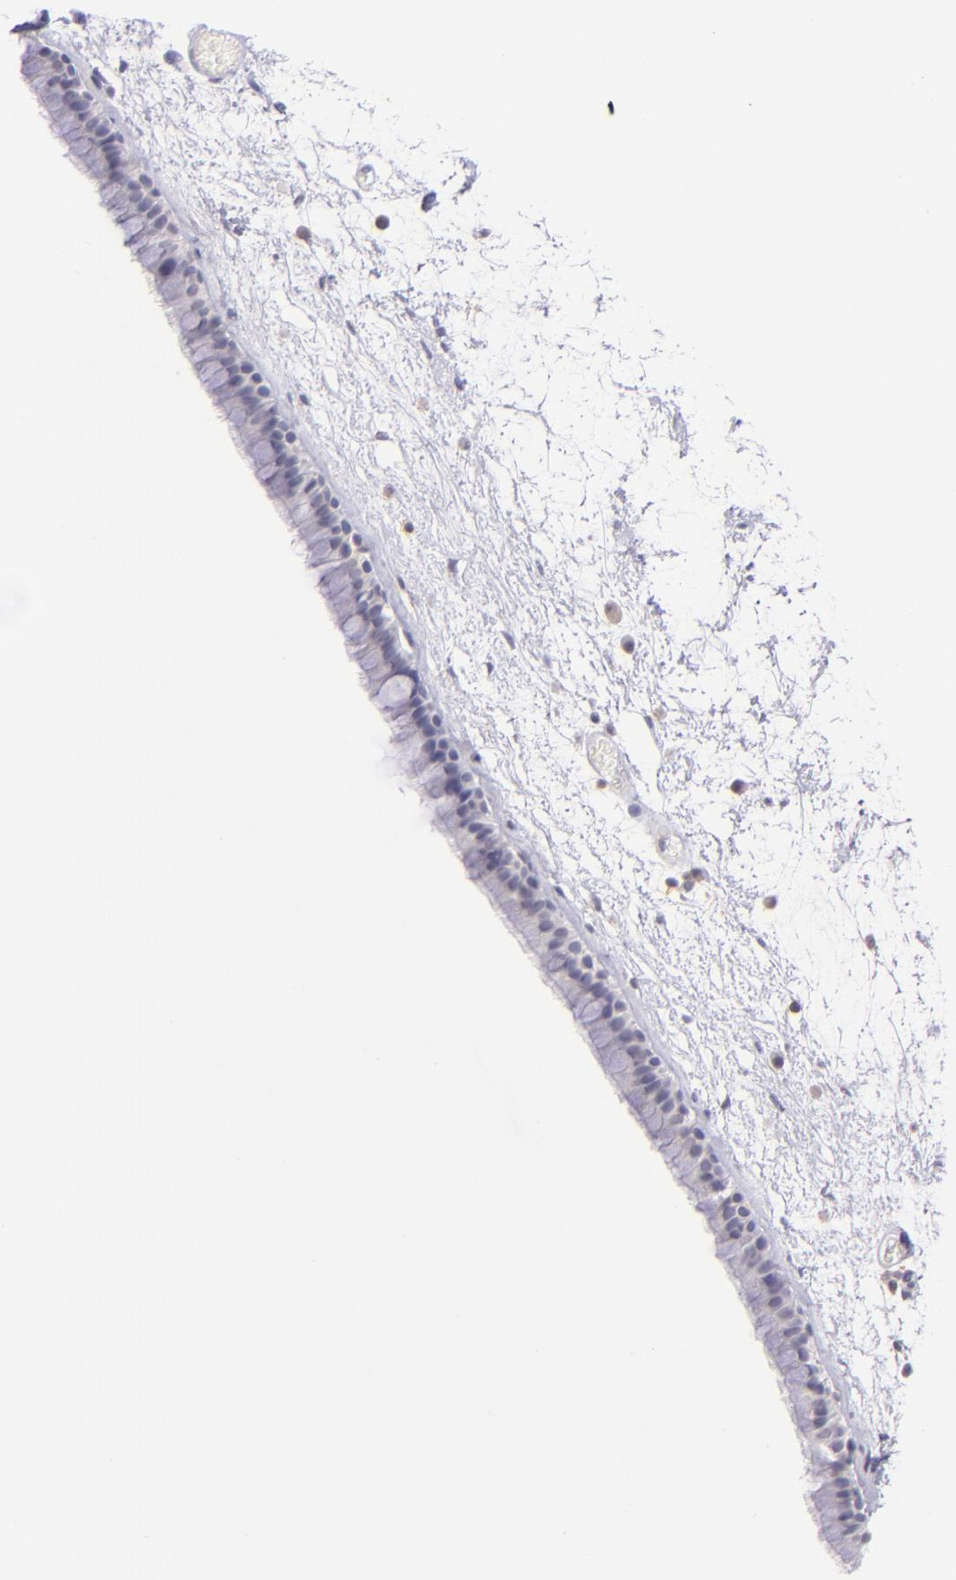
{"staining": {"intensity": "negative", "quantity": "none", "location": "none"}, "tissue": "nasopharynx", "cell_type": "Respiratory epithelial cells", "image_type": "normal", "snomed": [{"axis": "morphology", "description": "Normal tissue, NOS"}, {"axis": "morphology", "description": "Inflammation, NOS"}, {"axis": "topography", "description": "Nasopharynx"}], "caption": "Immunohistochemistry (IHC) of normal human nasopharynx shows no staining in respiratory epithelial cells.", "gene": "IL2RA", "patient": {"sex": "male", "age": 48}}